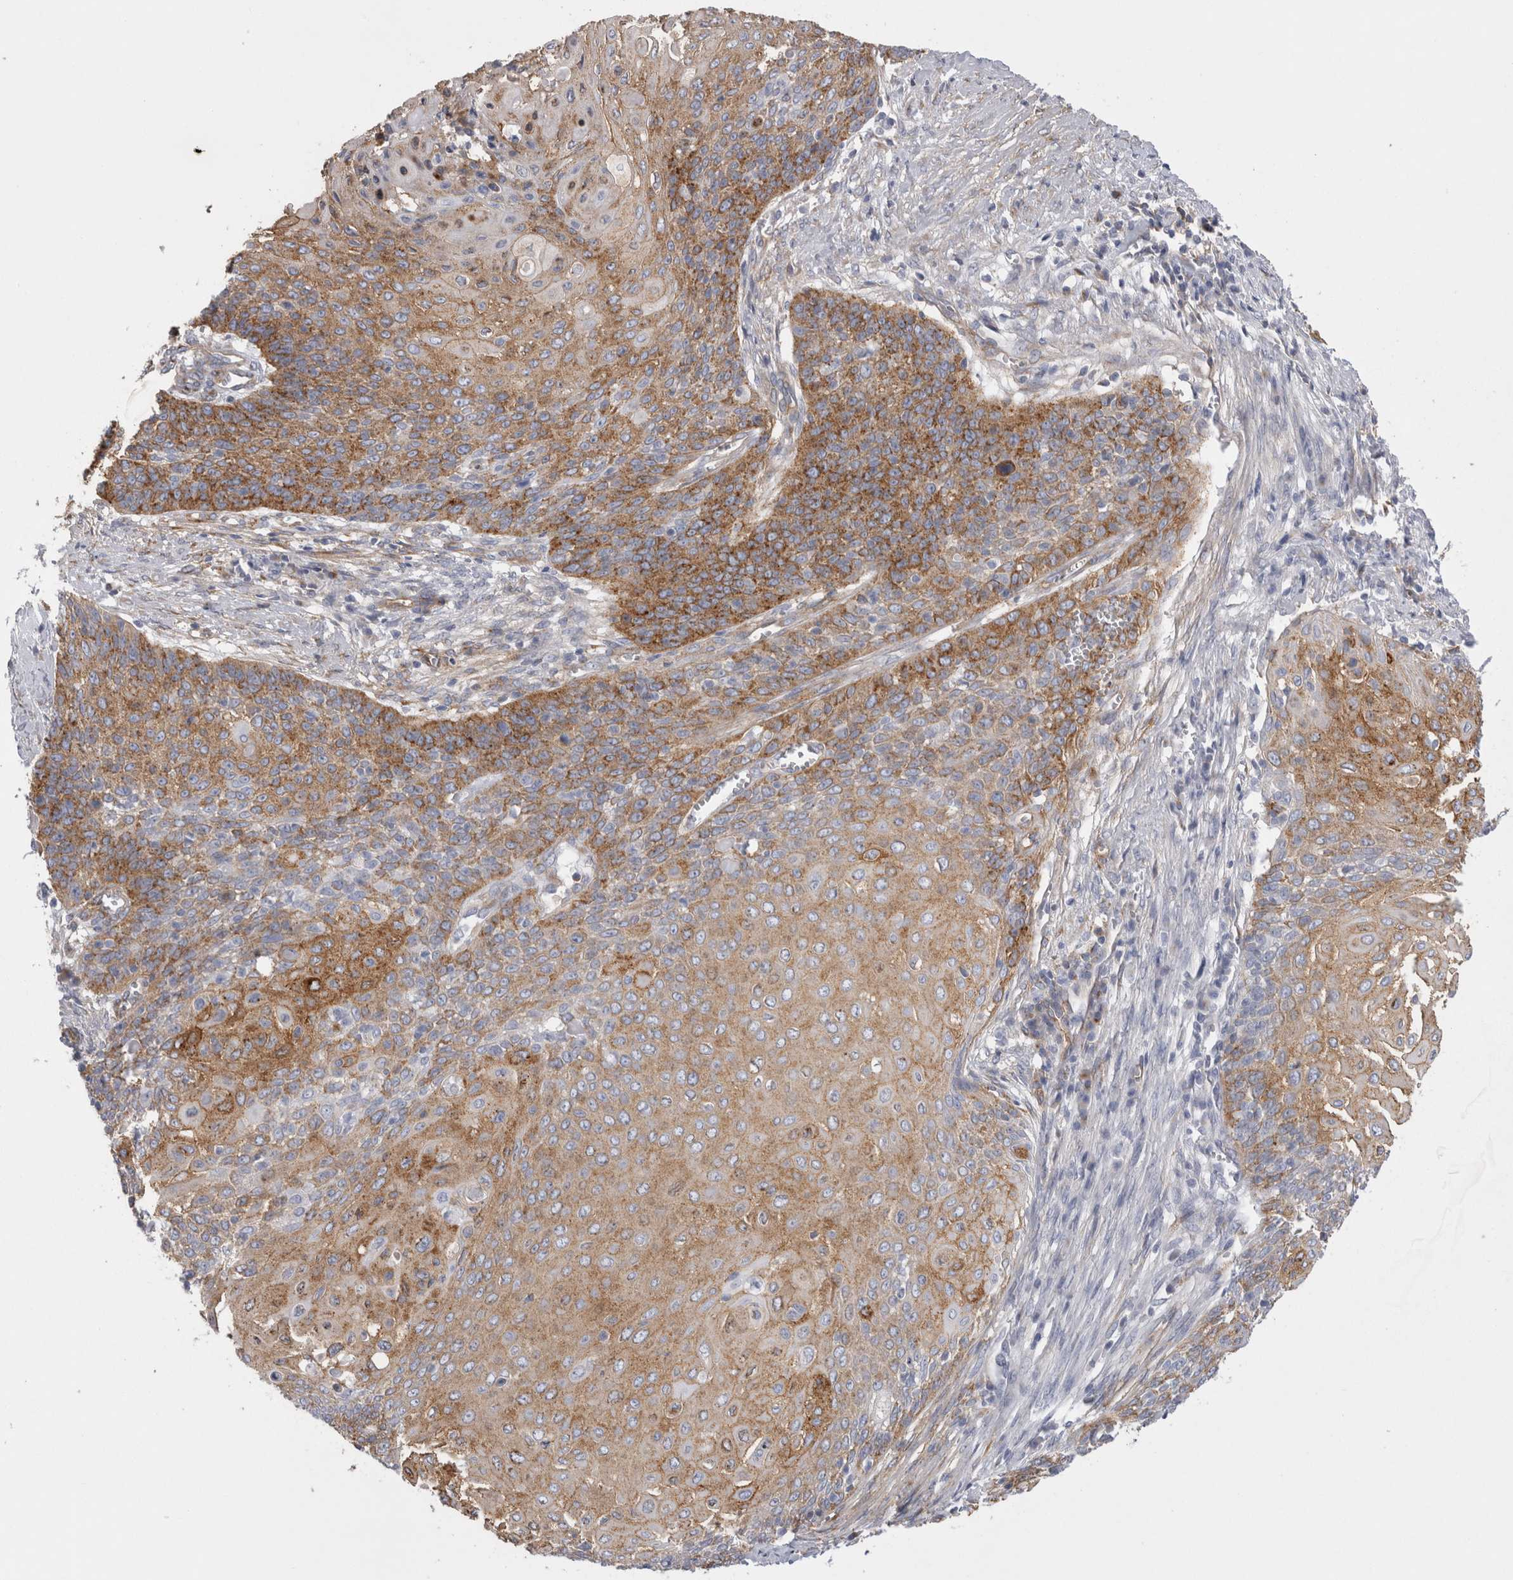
{"staining": {"intensity": "moderate", "quantity": ">75%", "location": "cytoplasmic/membranous"}, "tissue": "cervical cancer", "cell_type": "Tumor cells", "image_type": "cancer", "snomed": [{"axis": "morphology", "description": "Squamous cell carcinoma, NOS"}, {"axis": "topography", "description": "Cervix"}], "caption": "Human cervical squamous cell carcinoma stained with a protein marker displays moderate staining in tumor cells.", "gene": "ATXN3", "patient": {"sex": "female", "age": 39}}